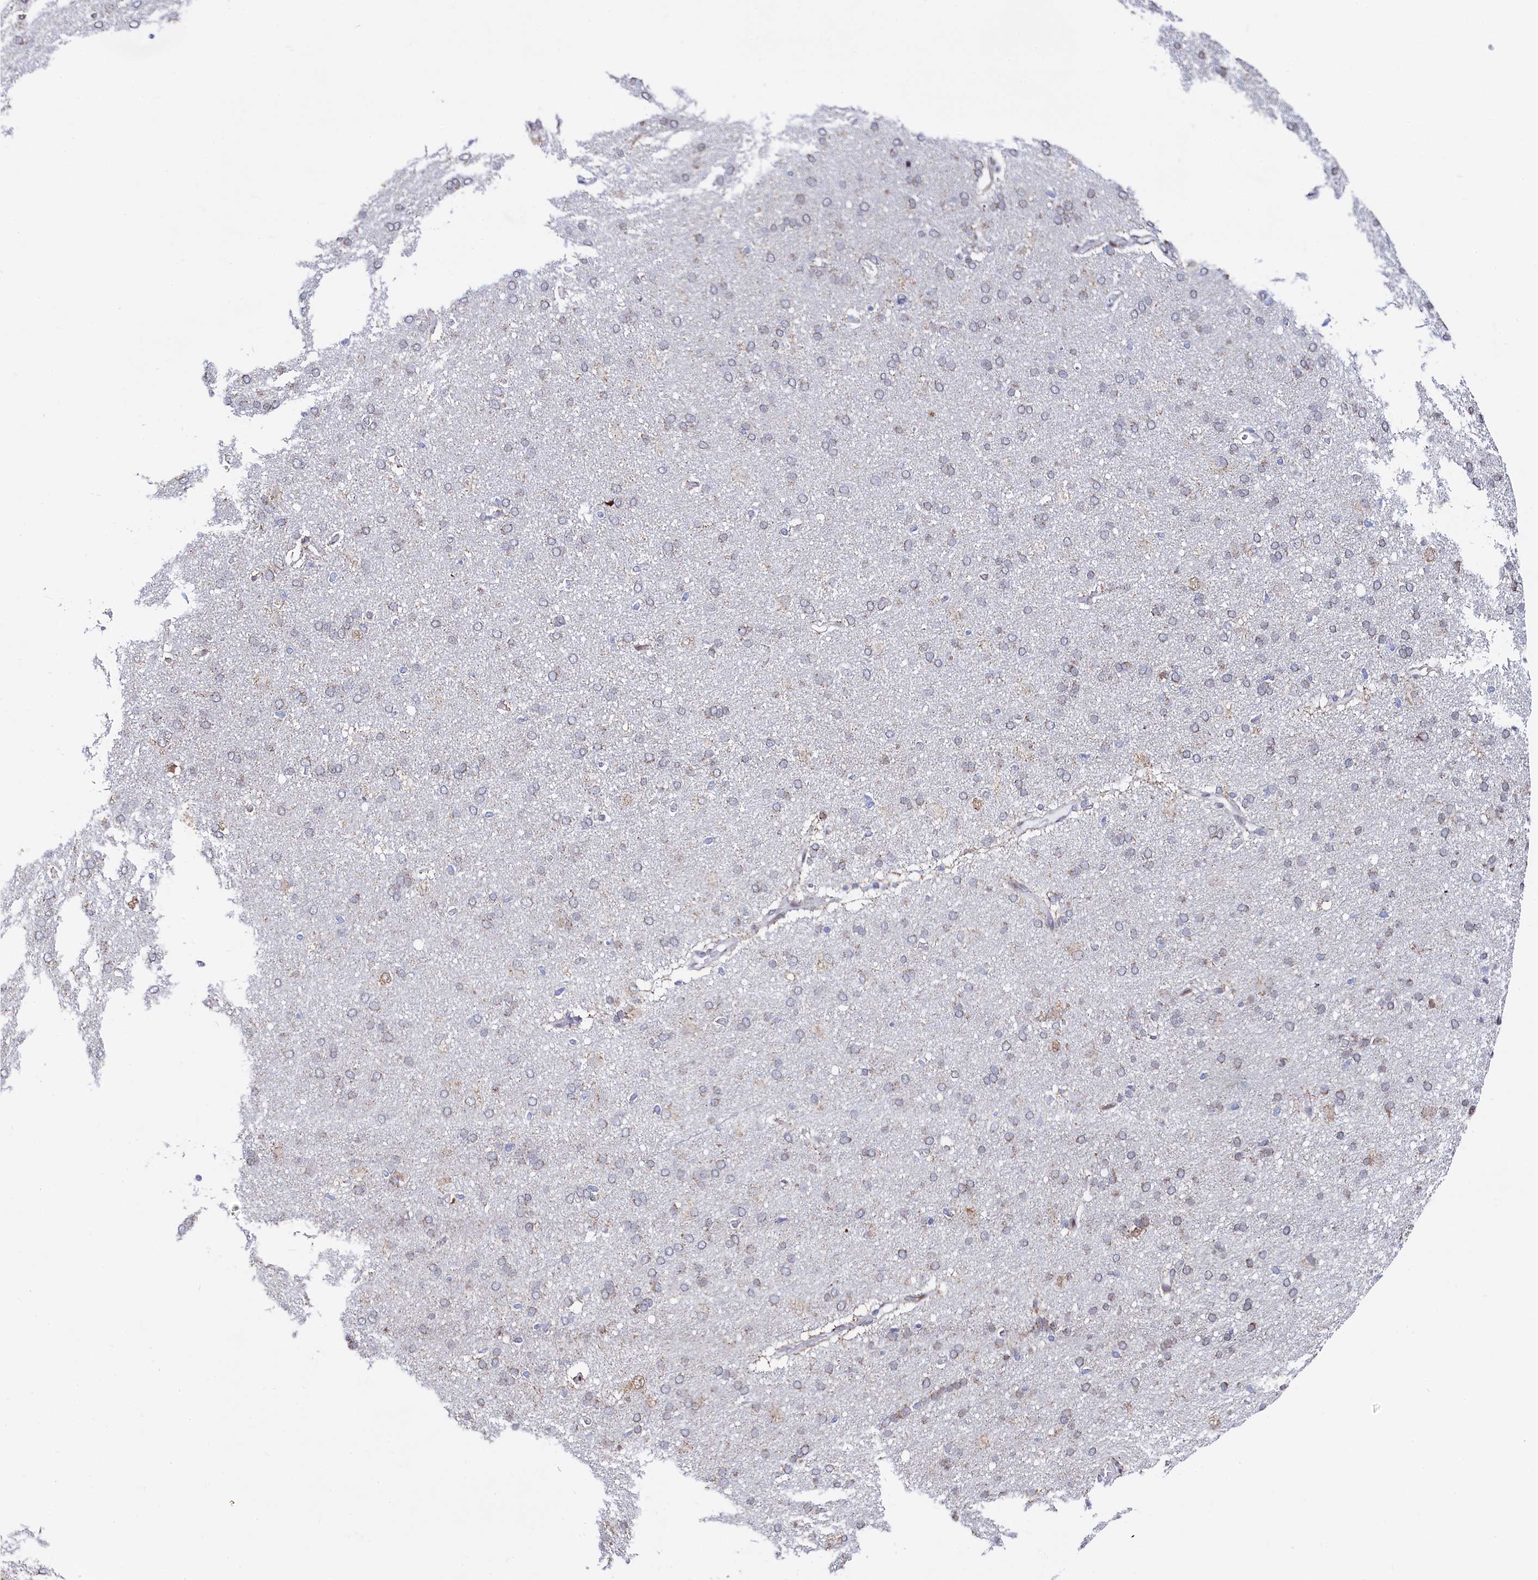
{"staining": {"intensity": "moderate", "quantity": ">75%", "location": "cytoplasmic/membranous"}, "tissue": "cerebral cortex", "cell_type": "Endothelial cells", "image_type": "normal", "snomed": [{"axis": "morphology", "description": "Normal tissue, NOS"}, {"axis": "topography", "description": "Cerebral cortex"}], "caption": "The histopathology image demonstrates staining of normal cerebral cortex, revealing moderate cytoplasmic/membranous protein expression (brown color) within endothelial cells.", "gene": "HDGFL3", "patient": {"sex": "male", "age": 62}}